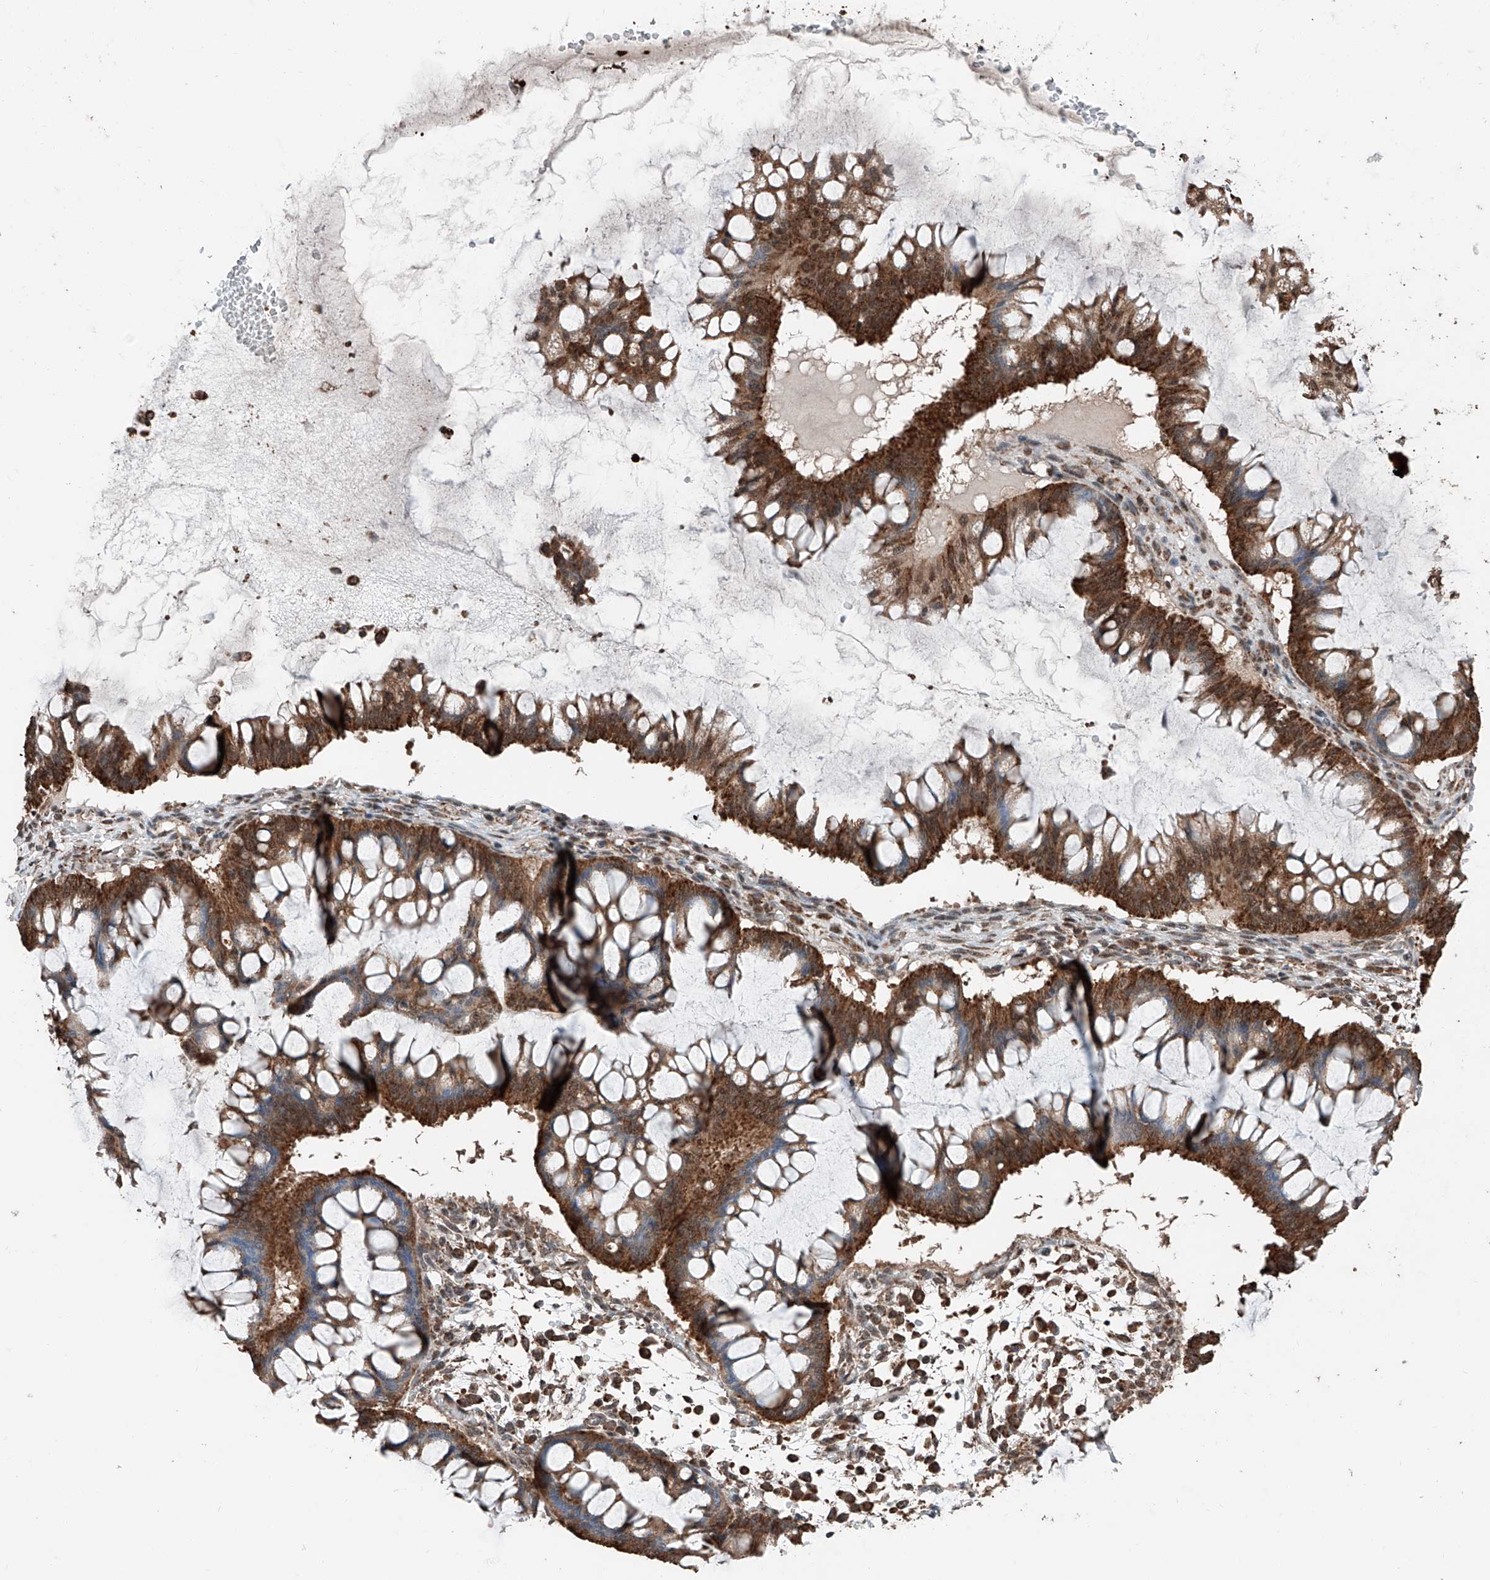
{"staining": {"intensity": "strong", "quantity": ">75%", "location": "cytoplasmic/membranous"}, "tissue": "ovarian cancer", "cell_type": "Tumor cells", "image_type": "cancer", "snomed": [{"axis": "morphology", "description": "Cystadenocarcinoma, mucinous, NOS"}, {"axis": "topography", "description": "Ovary"}], "caption": "Immunohistochemistry (IHC) of mucinous cystadenocarcinoma (ovarian) reveals high levels of strong cytoplasmic/membranous staining in about >75% of tumor cells. Using DAB (3,3'-diaminobenzidine) (brown) and hematoxylin (blue) stains, captured at high magnification using brightfield microscopy.", "gene": "ZNF445", "patient": {"sex": "female", "age": 73}}